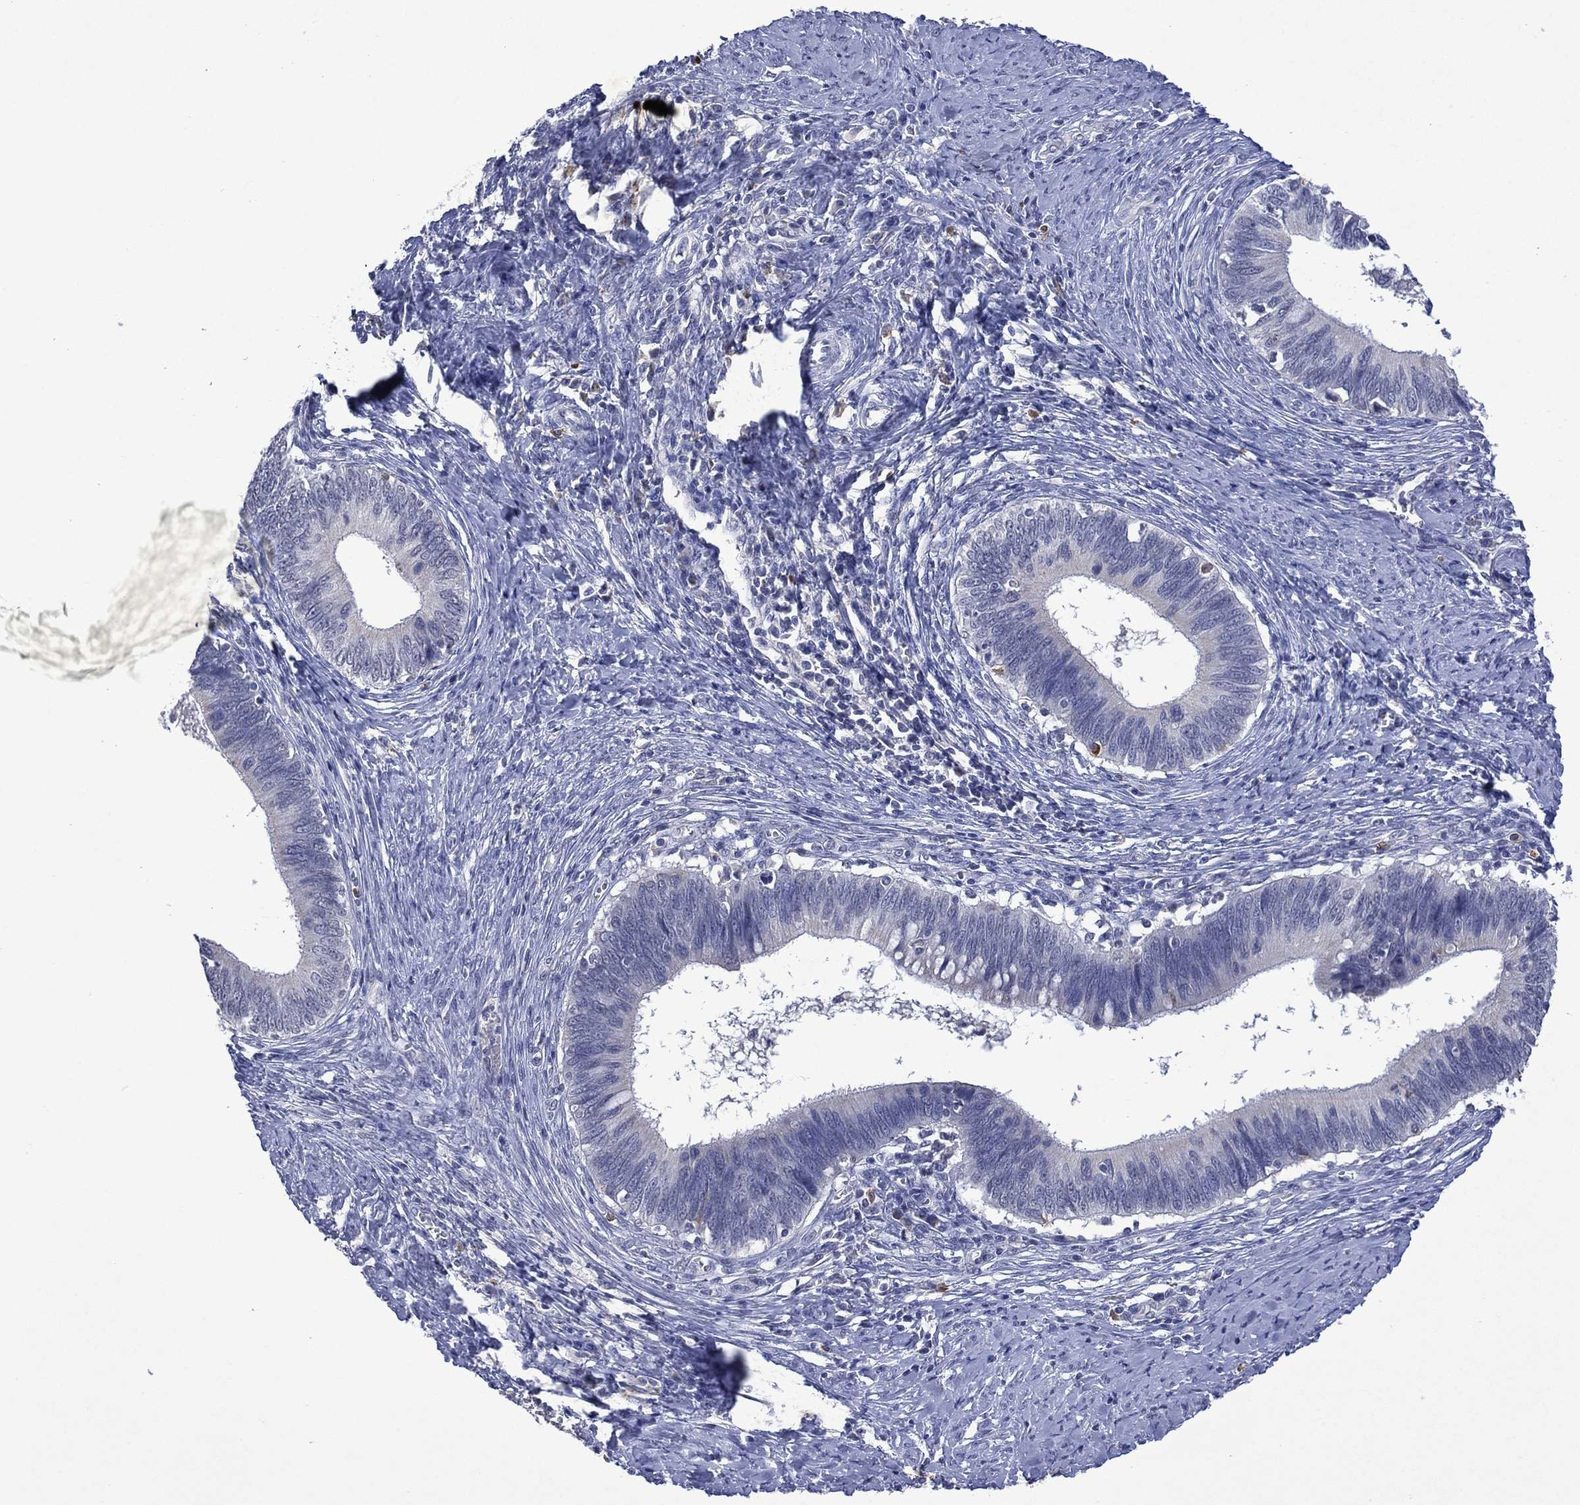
{"staining": {"intensity": "negative", "quantity": "none", "location": "none"}, "tissue": "cervical cancer", "cell_type": "Tumor cells", "image_type": "cancer", "snomed": [{"axis": "morphology", "description": "Adenocarcinoma, NOS"}, {"axis": "topography", "description": "Cervix"}], "caption": "Photomicrograph shows no significant protein staining in tumor cells of cervical cancer (adenocarcinoma).", "gene": "ASB10", "patient": {"sex": "female", "age": 42}}